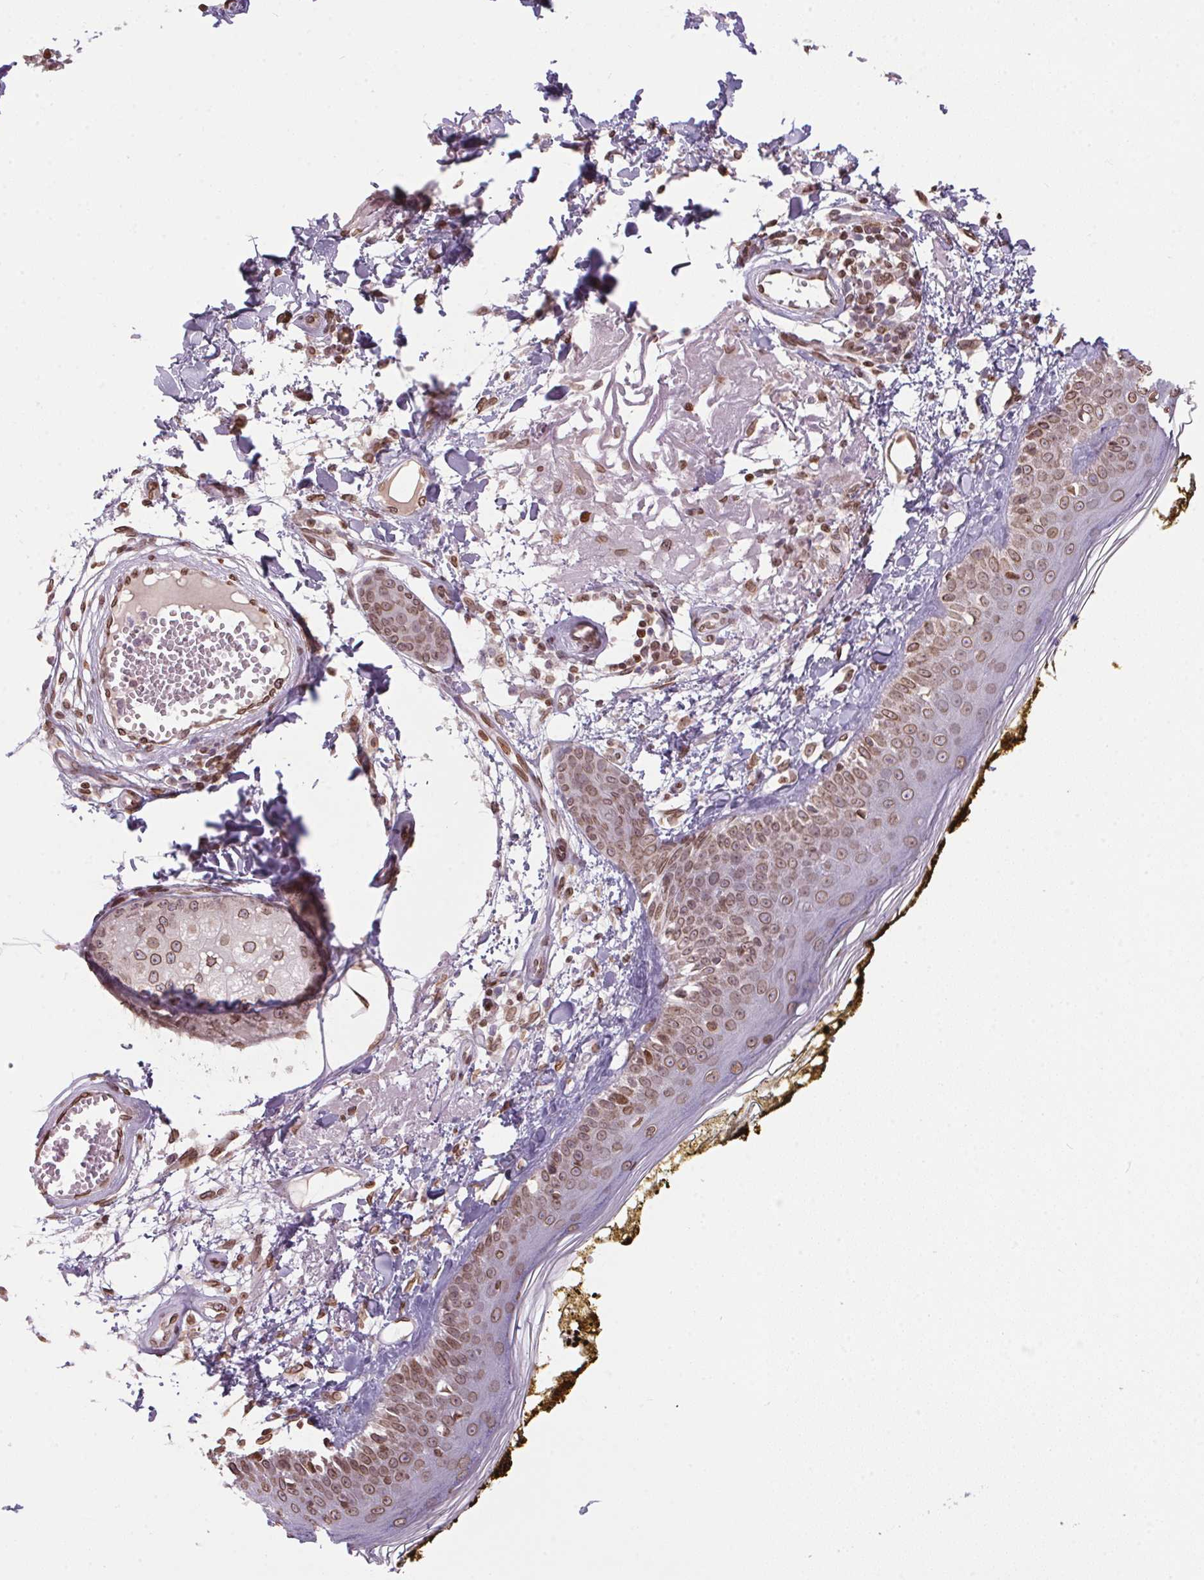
{"staining": {"intensity": "moderate", "quantity": ">75%", "location": "nuclear"}, "tissue": "skin", "cell_type": "Fibroblasts", "image_type": "normal", "snomed": [{"axis": "morphology", "description": "Normal tissue, NOS"}, {"axis": "topography", "description": "Skin"}], "caption": "Immunohistochemical staining of benign skin reveals medium levels of moderate nuclear staining in approximately >75% of fibroblasts.", "gene": "TMEM175", "patient": {"sex": "male", "age": 76}}